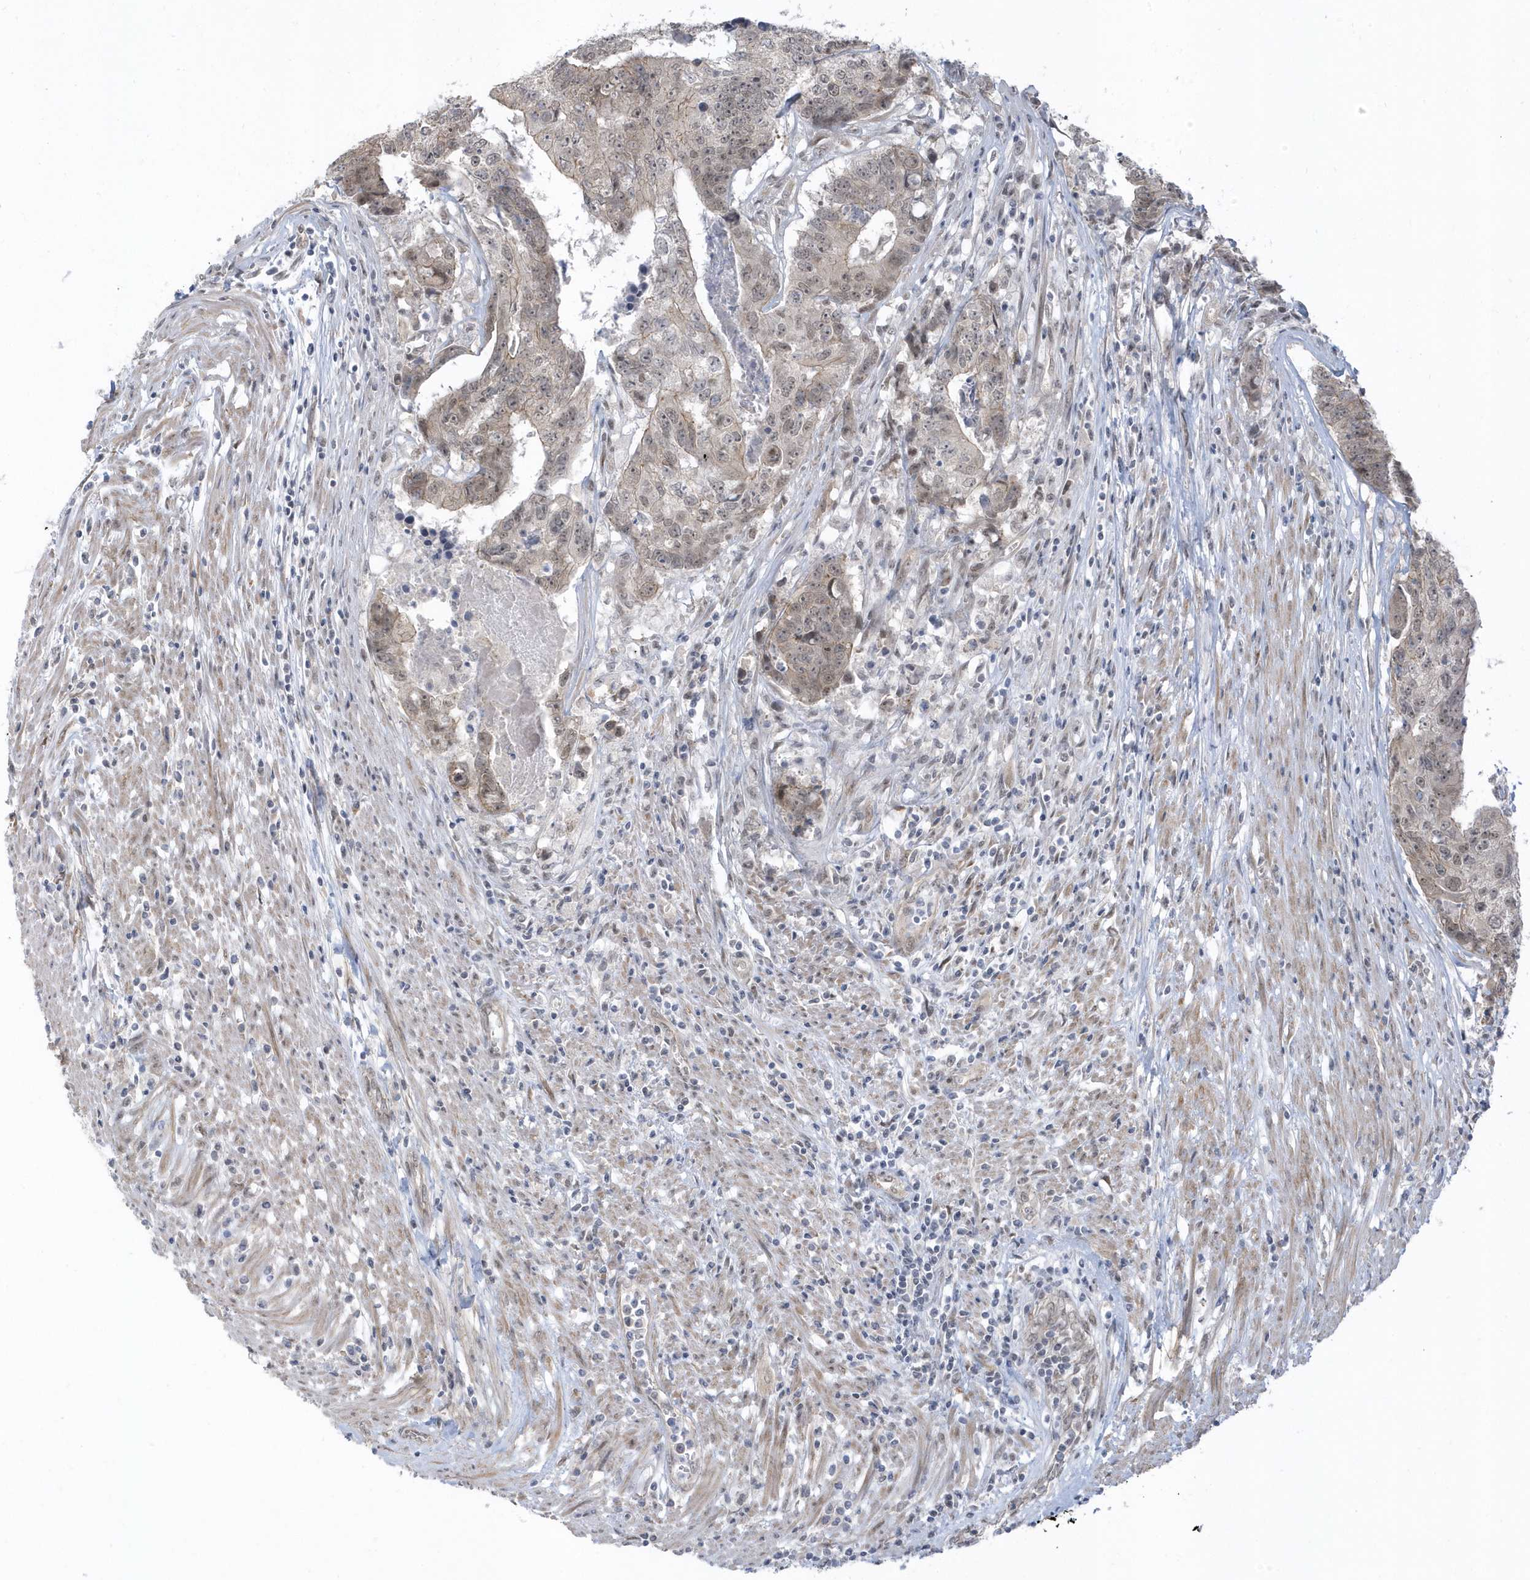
{"staining": {"intensity": "weak", "quantity": "<25%", "location": "nuclear"}, "tissue": "colorectal cancer", "cell_type": "Tumor cells", "image_type": "cancer", "snomed": [{"axis": "morphology", "description": "Adenocarcinoma, NOS"}, {"axis": "topography", "description": "Colon"}], "caption": "IHC photomicrograph of human colorectal adenocarcinoma stained for a protein (brown), which demonstrates no expression in tumor cells. Nuclei are stained in blue.", "gene": "USP53", "patient": {"sex": "female", "age": 67}}